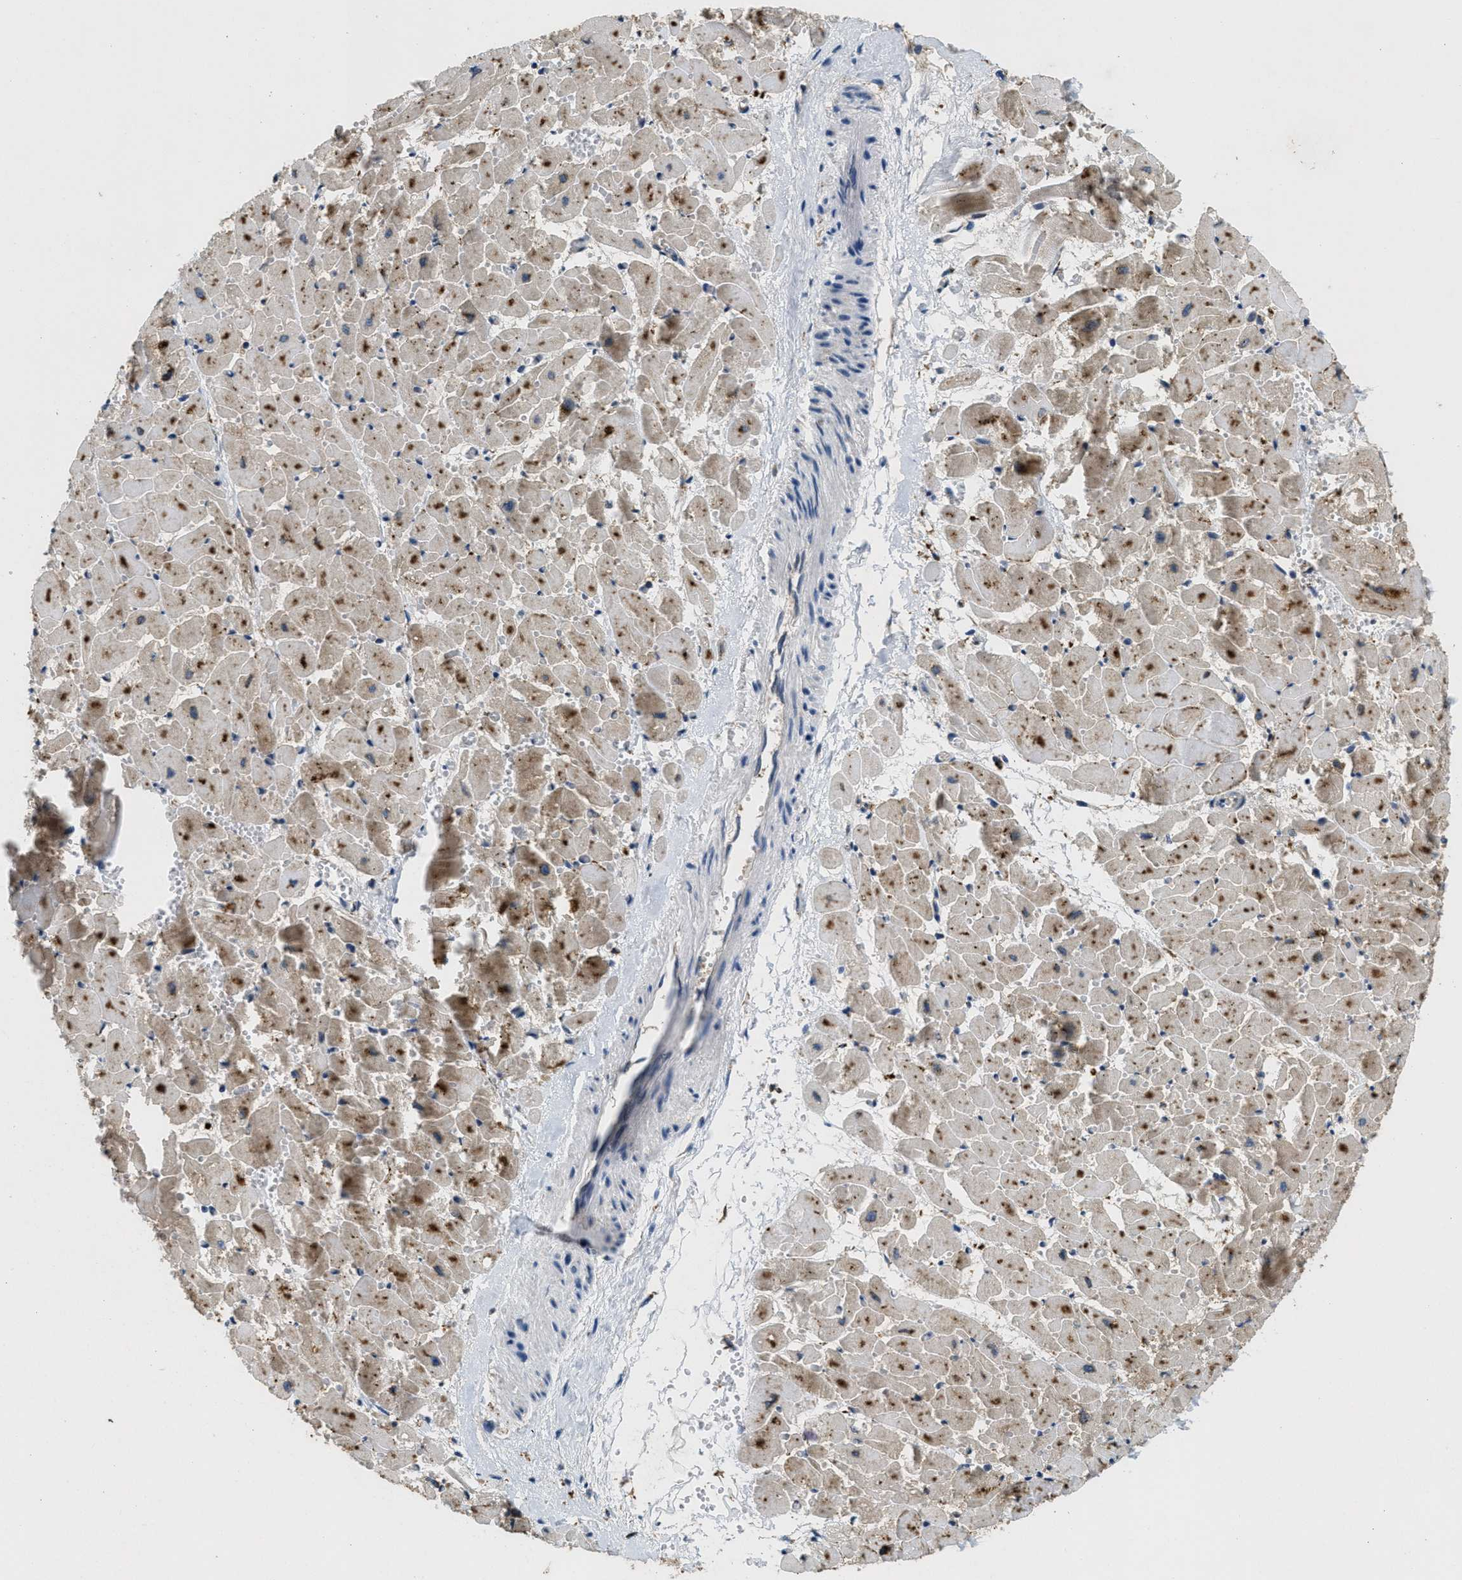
{"staining": {"intensity": "moderate", "quantity": ">75%", "location": "cytoplasmic/membranous"}, "tissue": "heart muscle", "cell_type": "Cardiomyocytes", "image_type": "normal", "snomed": [{"axis": "morphology", "description": "Normal tissue, NOS"}, {"axis": "topography", "description": "Heart"}], "caption": "Immunohistochemistry (IHC) staining of benign heart muscle, which shows medium levels of moderate cytoplasmic/membranous staining in about >75% of cardiomyocytes indicating moderate cytoplasmic/membranous protein staining. The staining was performed using DAB (brown) for protein detection and nuclei were counterstained in hematoxylin (blue).", "gene": "BMPR2", "patient": {"sex": "female", "age": 19}}